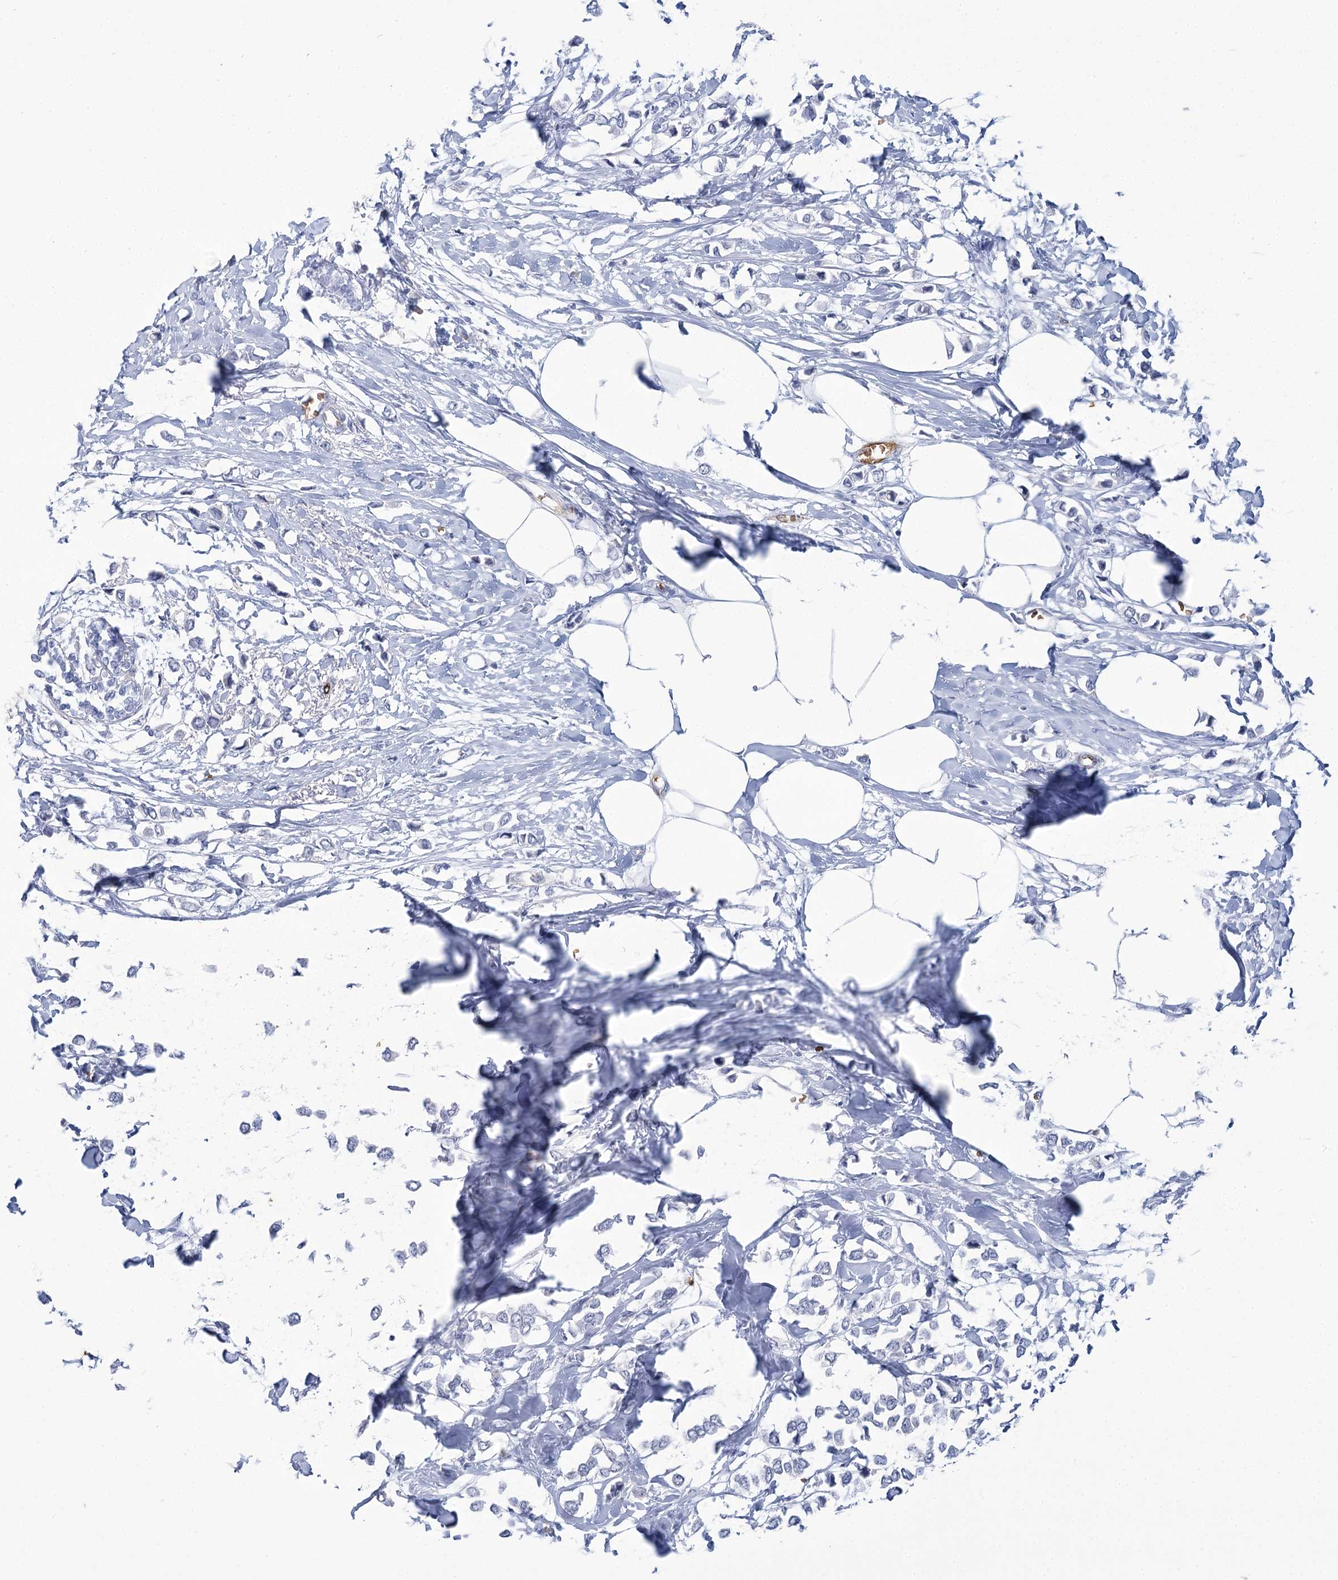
{"staining": {"intensity": "negative", "quantity": "none", "location": "none"}, "tissue": "breast cancer", "cell_type": "Tumor cells", "image_type": "cancer", "snomed": [{"axis": "morphology", "description": "Lobular carcinoma"}, {"axis": "topography", "description": "Breast"}], "caption": "This is a histopathology image of immunohistochemistry (IHC) staining of lobular carcinoma (breast), which shows no staining in tumor cells. The staining is performed using DAB (3,3'-diaminobenzidine) brown chromogen with nuclei counter-stained in using hematoxylin.", "gene": "HBA1", "patient": {"sex": "female", "age": 51}}